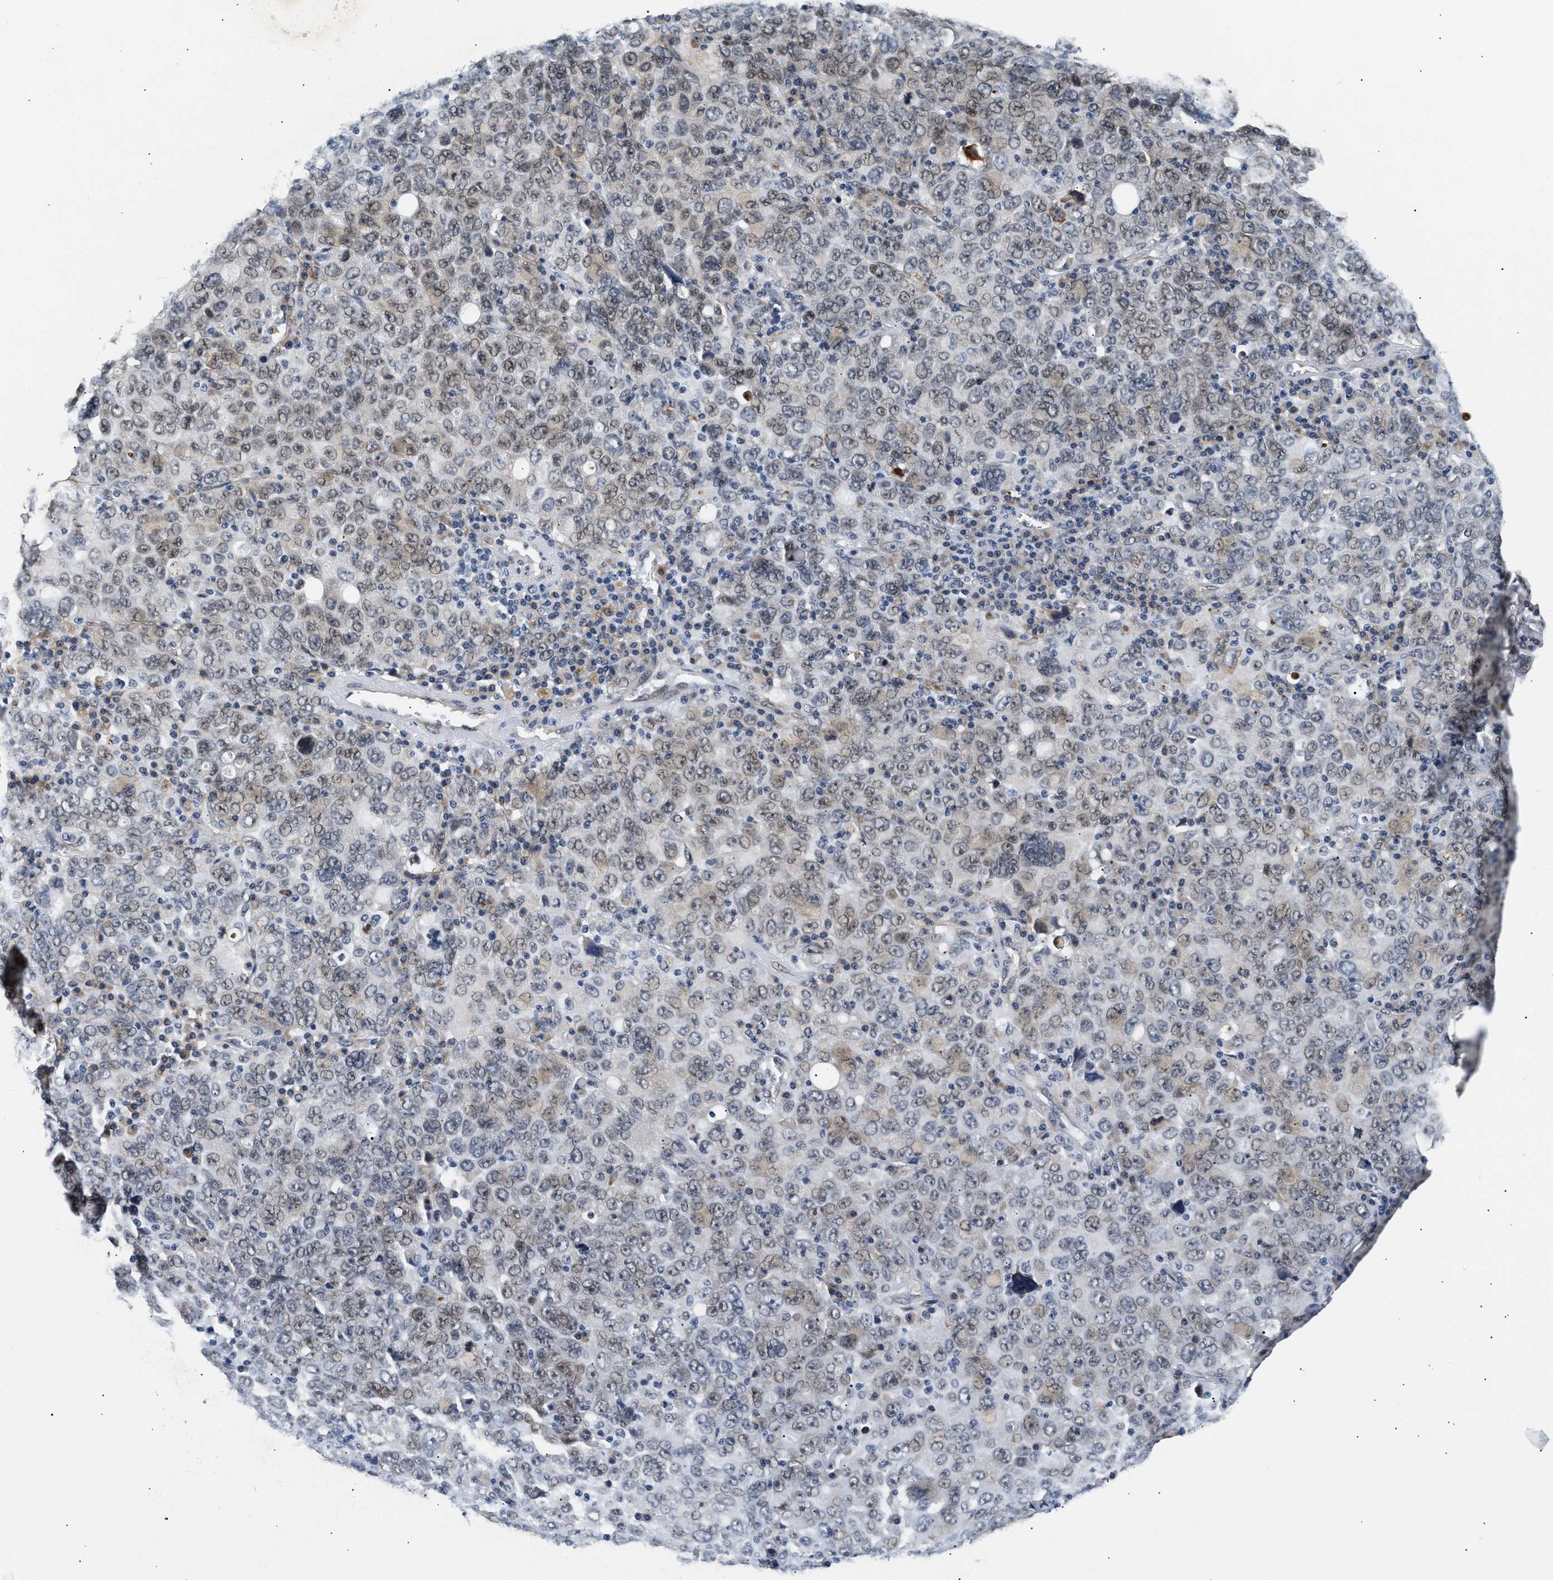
{"staining": {"intensity": "weak", "quantity": "25%-75%", "location": "cytoplasmic/membranous,nuclear"}, "tissue": "ovarian cancer", "cell_type": "Tumor cells", "image_type": "cancer", "snomed": [{"axis": "morphology", "description": "Carcinoma, endometroid"}, {"axis": "topography", "description": "Ovary"}], "caption": "Protein analysis of ovarian cancer (endometroid carcinoma) tissue reveals weak cytoplasmic/membranous and nuclear staining in about 25%-75% of tumor cells.", "gene": "THOC1", "patient": {"sex": "female", "age": 62}}